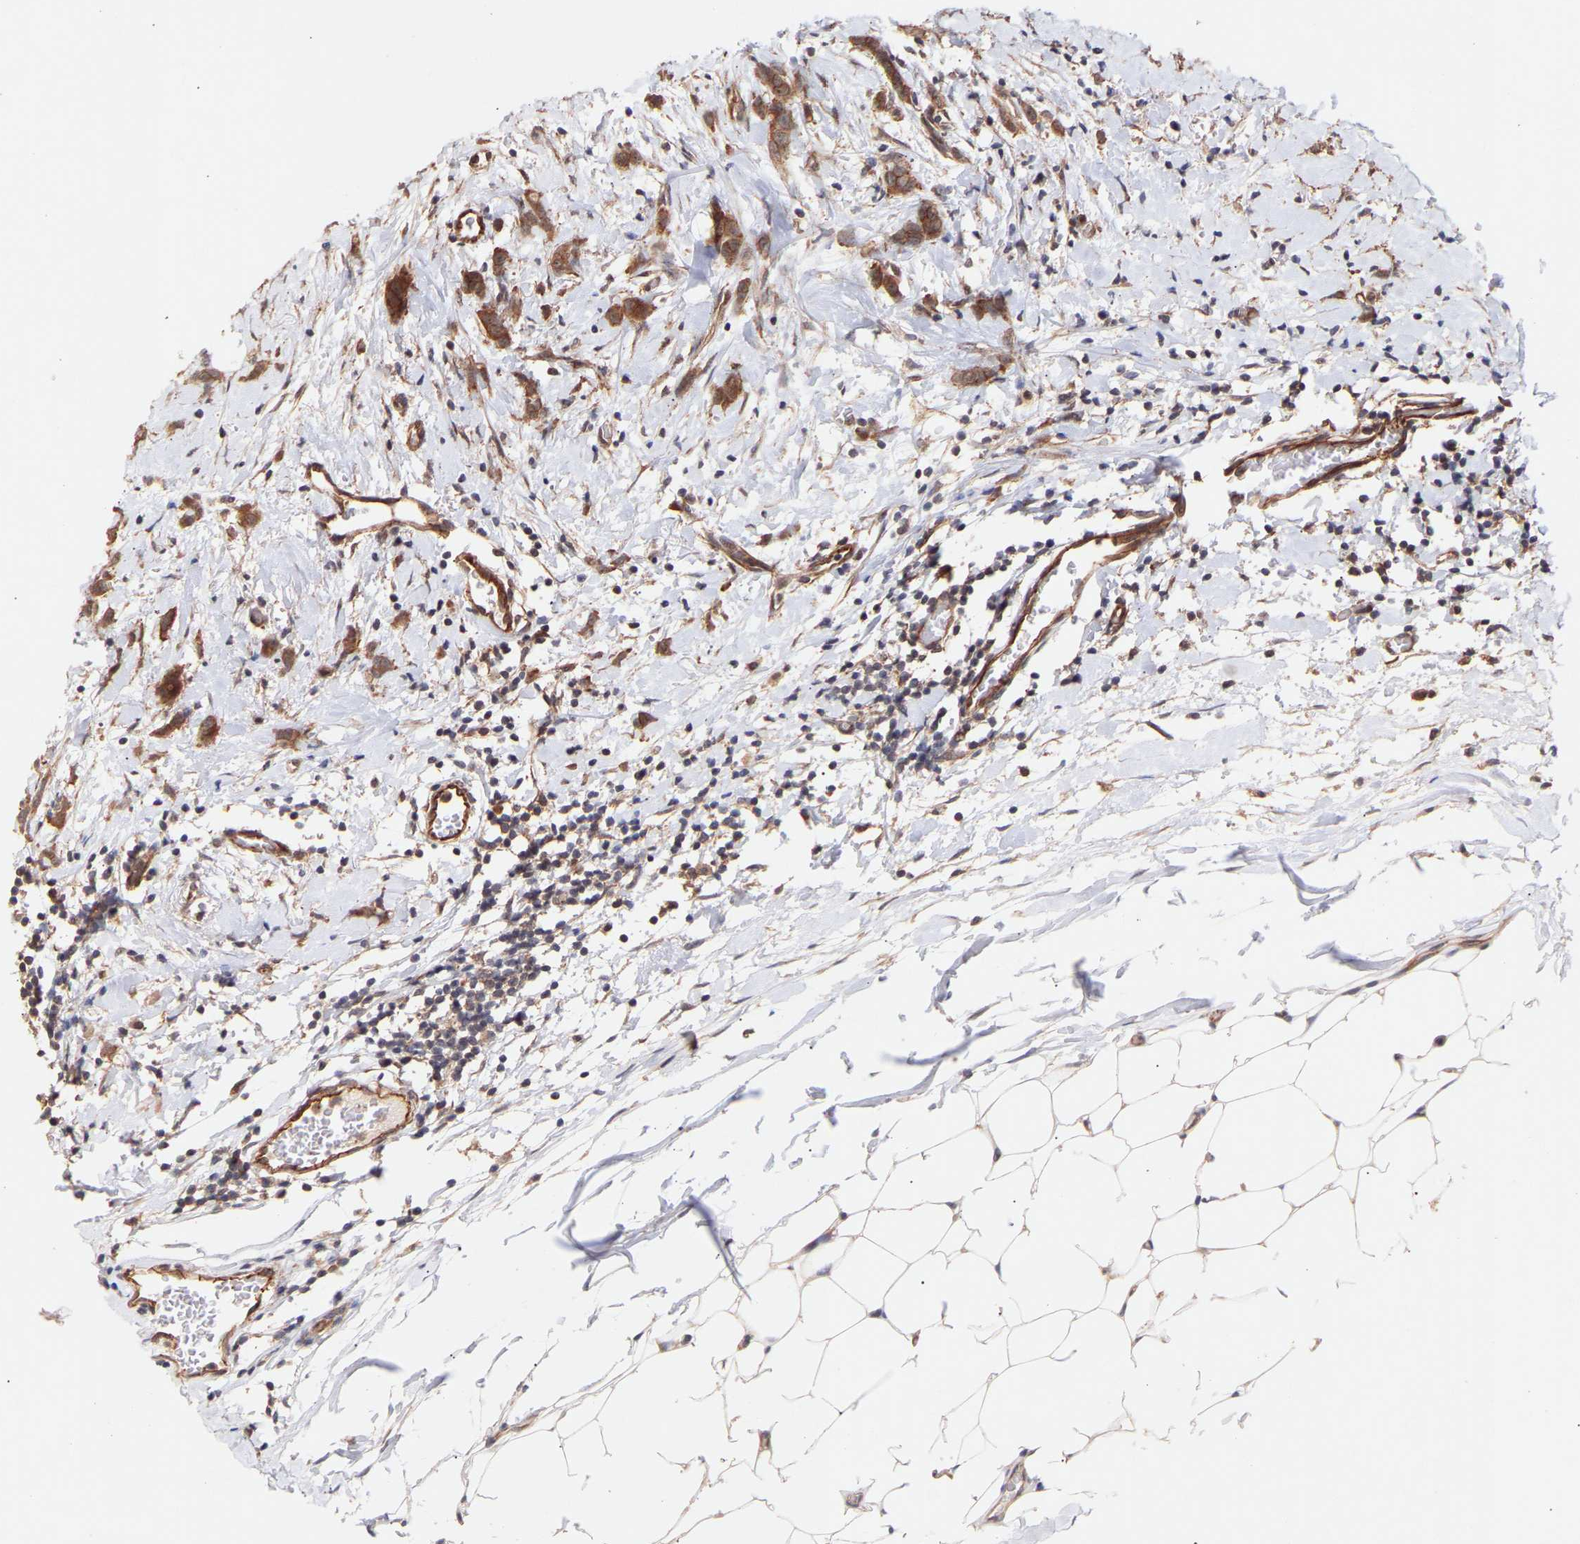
{"staining": {"intensity": "strong", "quantity": ">75%", "location": "cytoplasmic/membranous"}, "tissue": "breast cancer", "cell_type": "Tumor cells", "image_type": "cancer", "snomed": [{"axis": "morphology", "description": "Lobular carcinoma, in situ"}, {"axis": "morphology", "description": "Lobular carcinoma"}, {"axis": "topography", "description": "Breast"}], "caption": "A high-resolution photomicrograph shows immunohistochemistry staining of breast lobular carcinoma in situ, which demonstrates strong cytoplasmic/membranous staining in about >75% of tumor cells. (Brightfield microscopy of DAB IHC at high magnification).", "gene": "PDLIM5", "patient": {"sex": "female", "age": 41}}